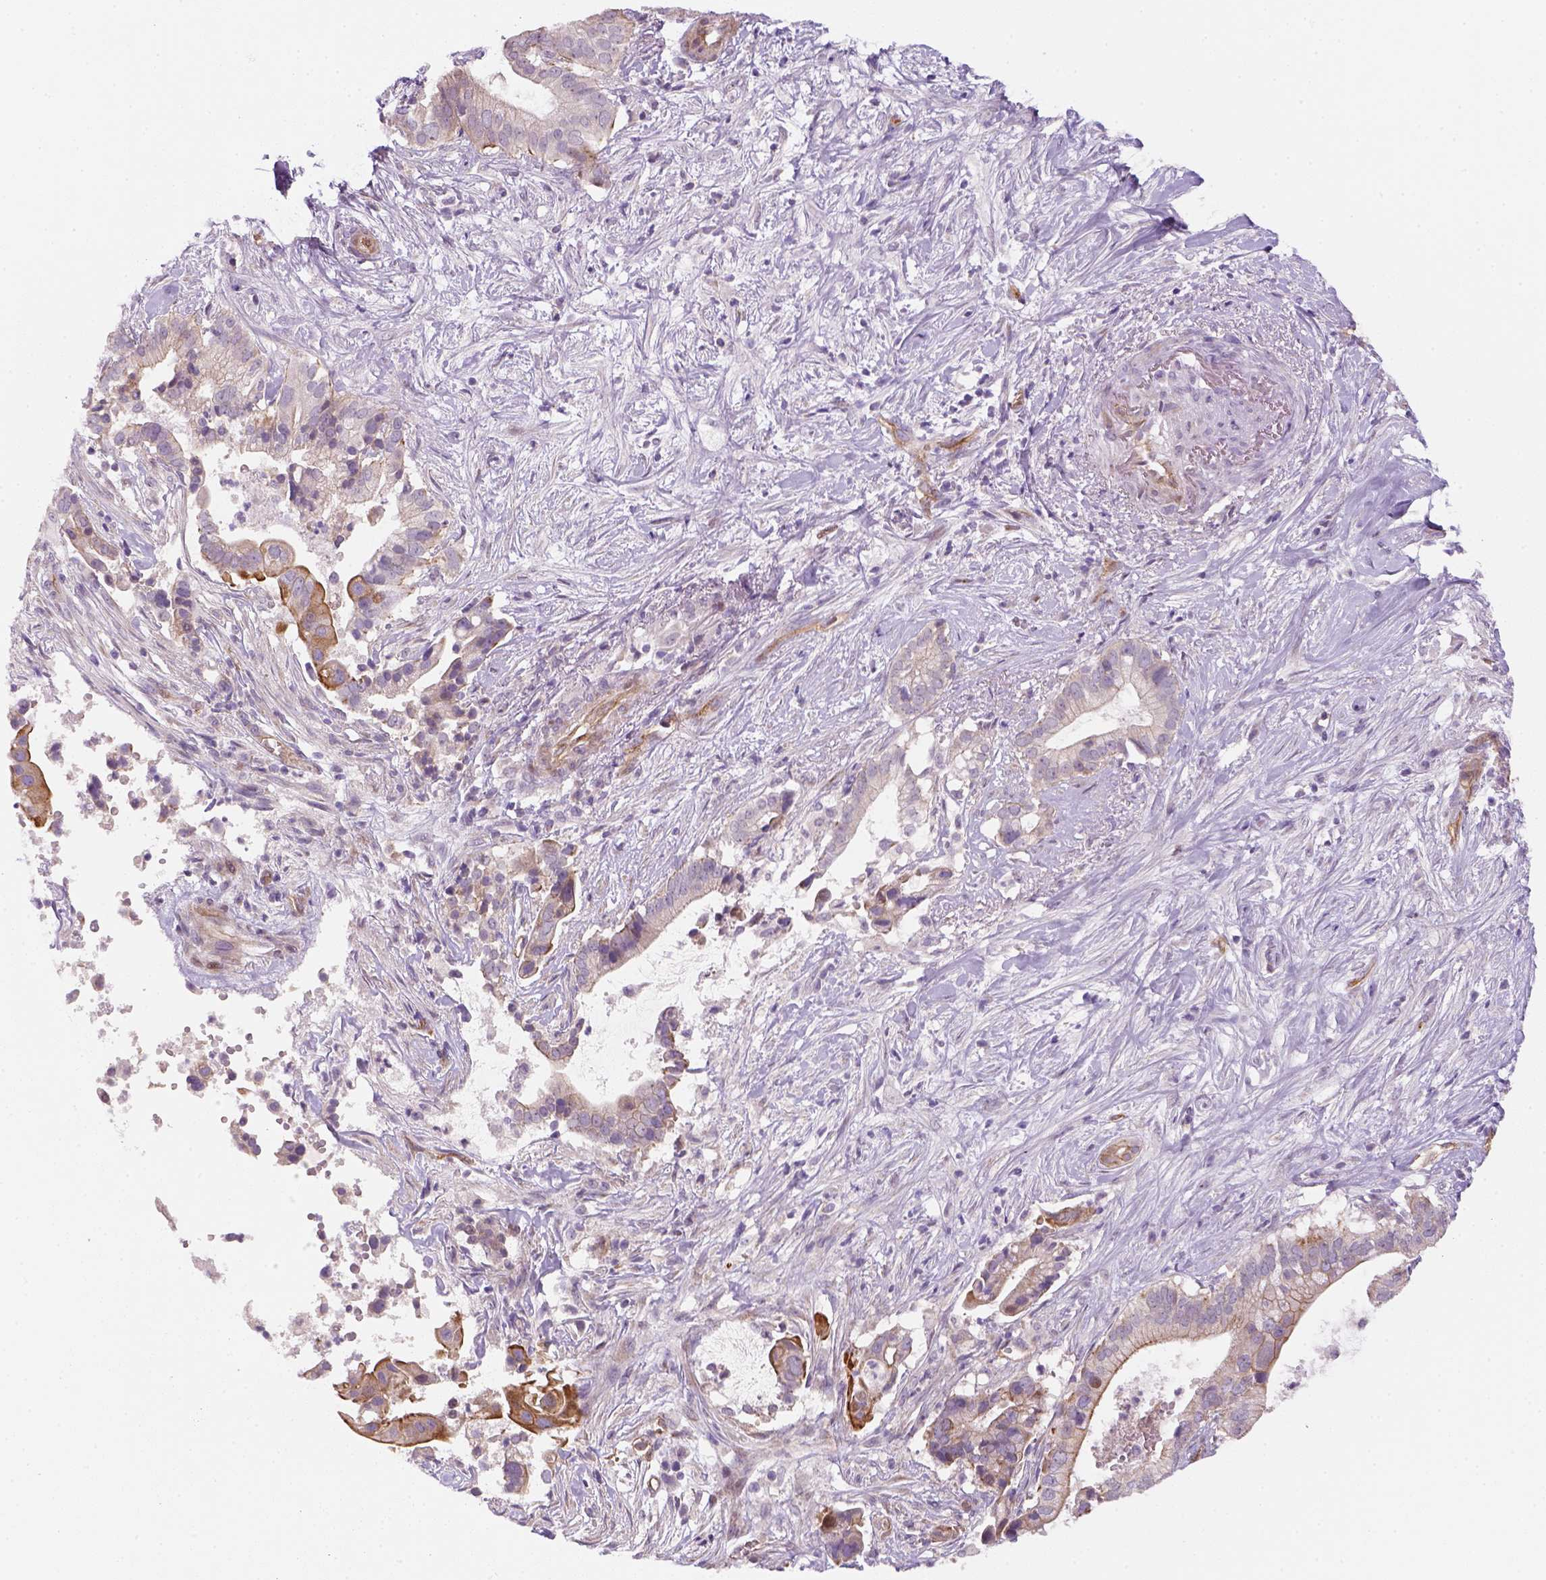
{"staining": {"intensity": "moderate", "quantity": ">75%", "location": "cytoplasmic/membranous"}, "tissue": "pancreatic cancer", "cell_type": "Tumor cells", "image_type": "cancer", "snomed": [{"axis": "morphology", "description": "Adenocarcinoma, NOS"}, {"axis": "topography", "description": "Pancreas"}], "caption": "This photomicrograph demonstrates IHC staining of human pancreatic adenocarcinoma, with medium moderate cytoplasmic/membranous positivity in approximately >75% of tumor cells.", "gene": "VSTM5", "patient": {"sex": "male", "age": 61}}